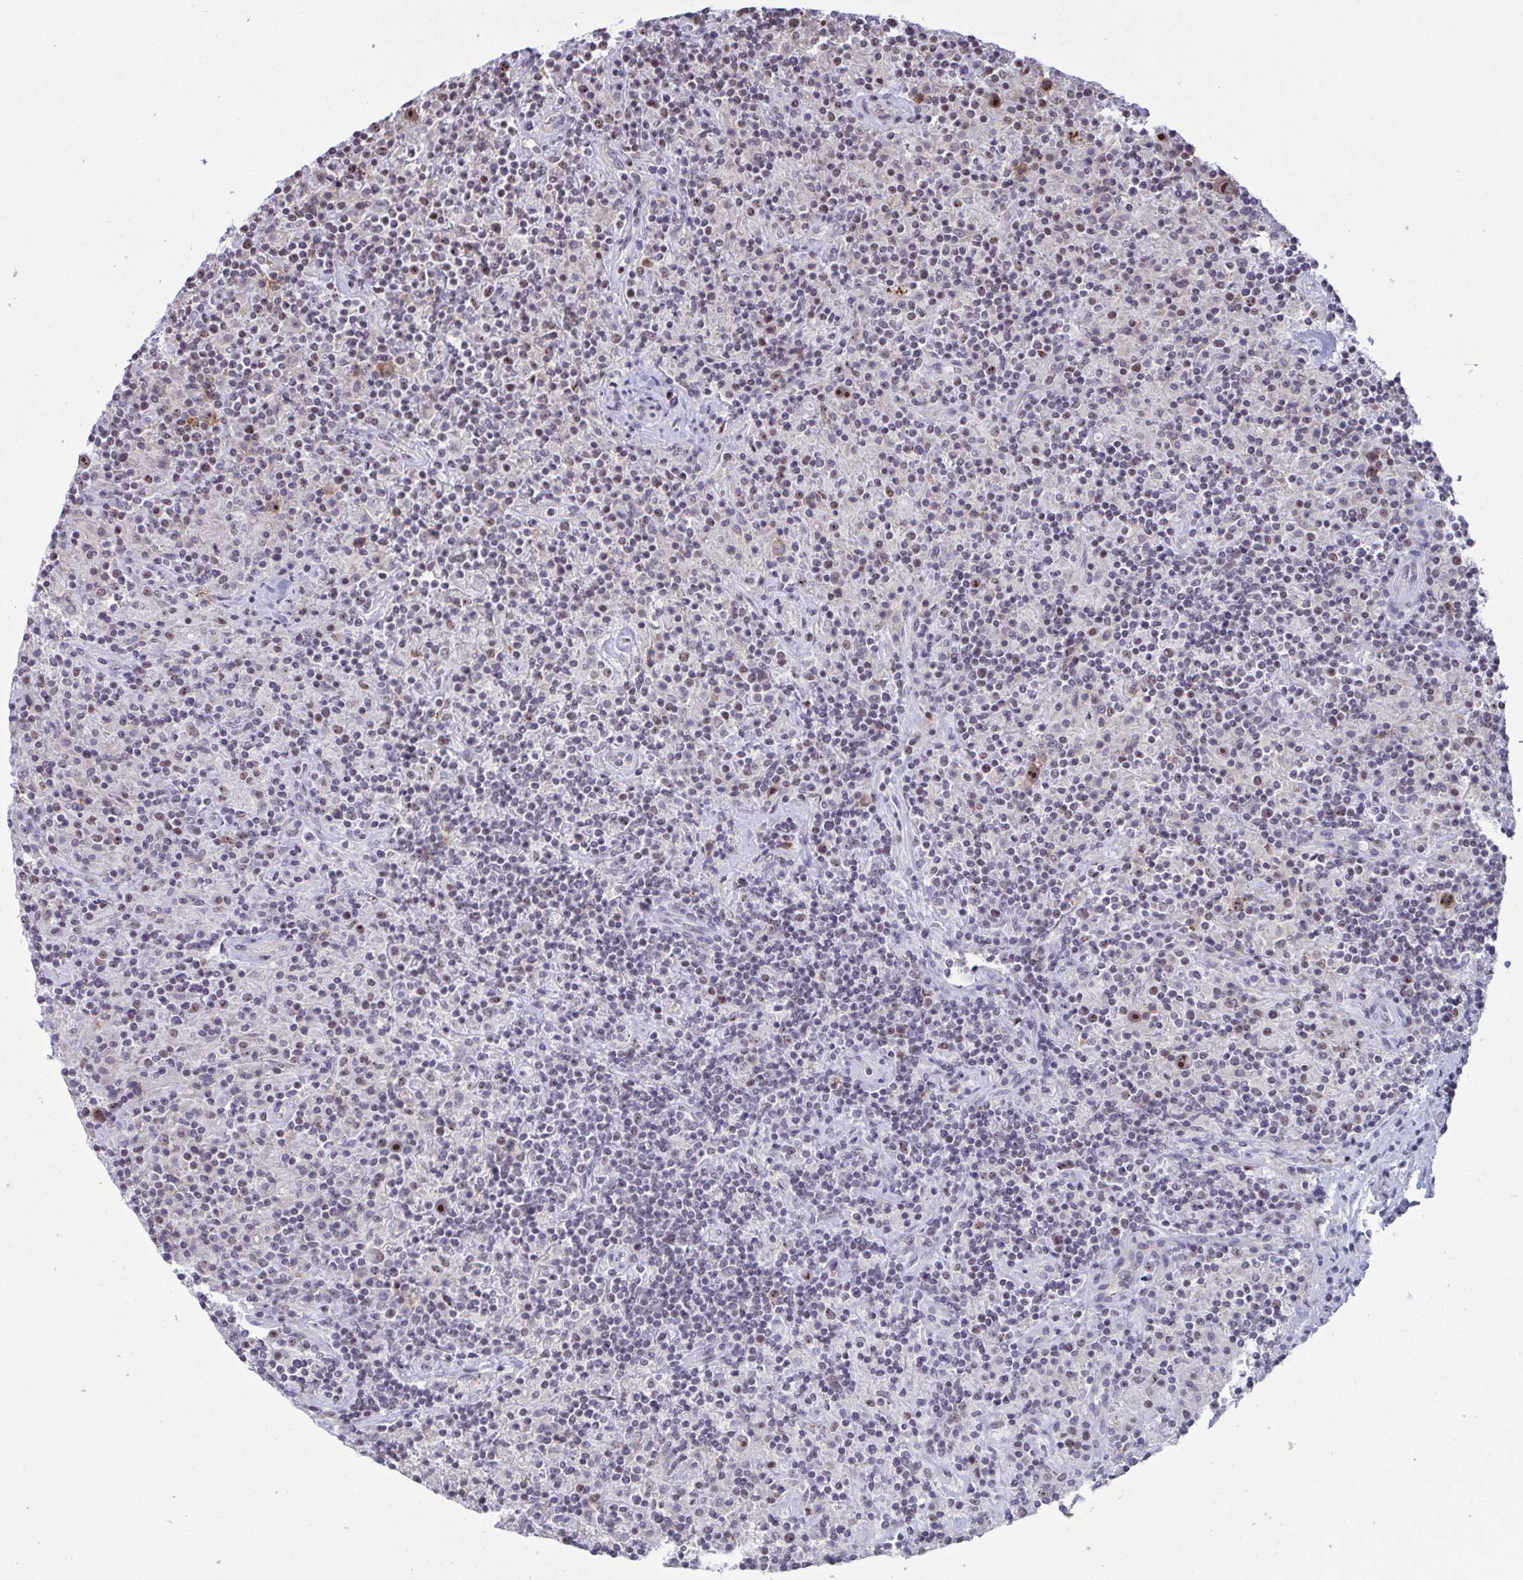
{"staining": {"intensity": "moderate", "quantity": ">75%", "location": "nuclear"}, "tissue": "lymphoma", "cell_type": "Tumor cells", "image_type": "cancer", "snomed": [{"axis": "morphology", "description": "Hodgkin's disease, NOS"}, {"axis": "topography", "description": "Lymph node"}], "caption": "Hodgkin's disease stained for a protein exhibits moderate nuclear positivity in tumor cells.", "gene": "SUPT16H", "patient": {"sex": "male", "age": 70}}